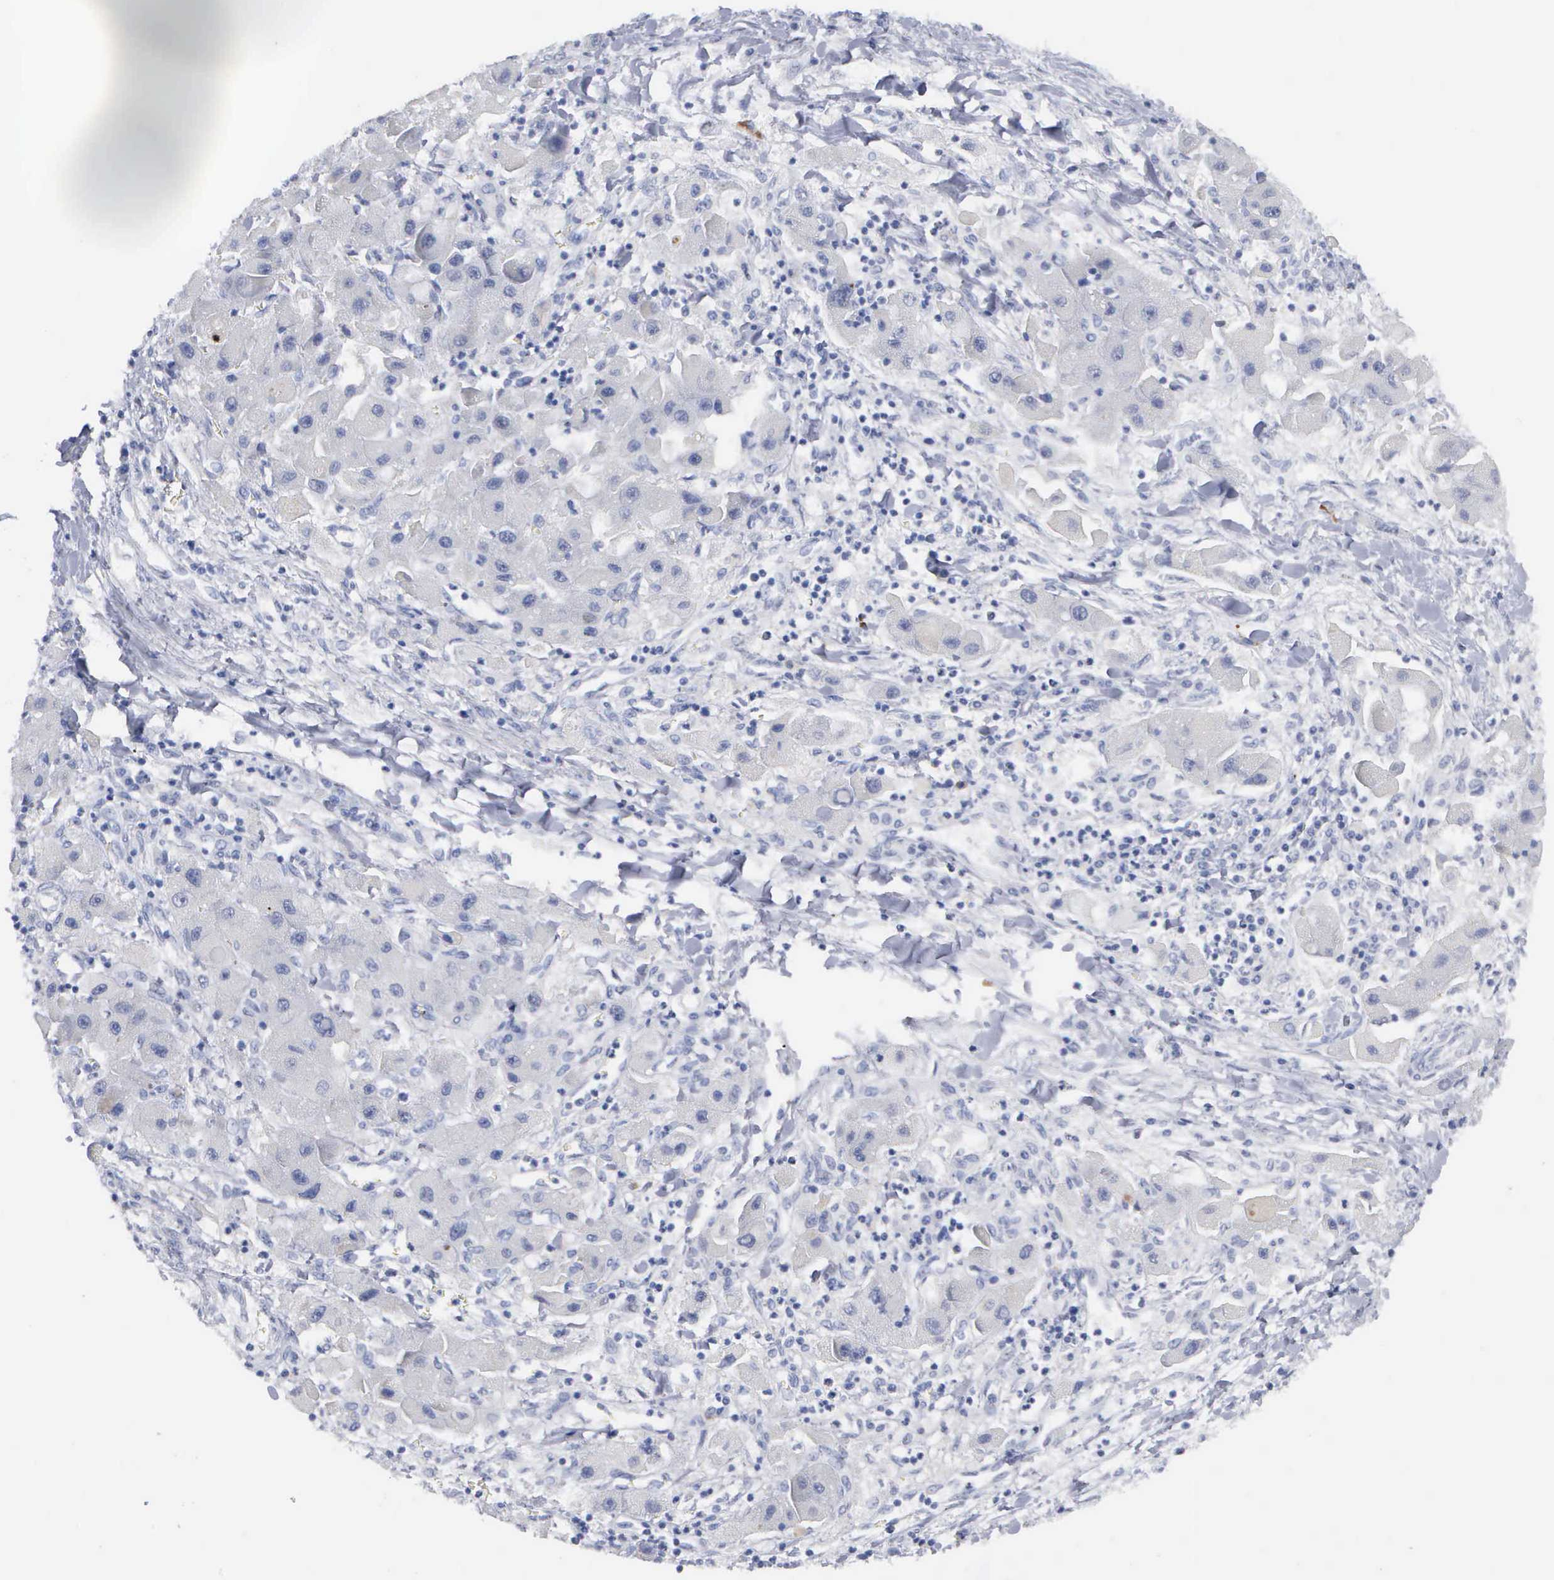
{"staining": {"intensity": "negative", "quantity": "none", "location": "none"}, "tissue": "liver cancer", "cell_type": "Tumor cells", "image_type": "cancer", "snomed": [{"axis": "morphology", "description": "Carcinoma, Hepatocellular, NOS"}, {"axis": "topography", "description": "Liver"}], "caption": "Tumor cells show no significant staining in liver hepatocellular carcinoma.", "gene": "ASPHD2", "patient": {"sex": "male", "age": 24}}